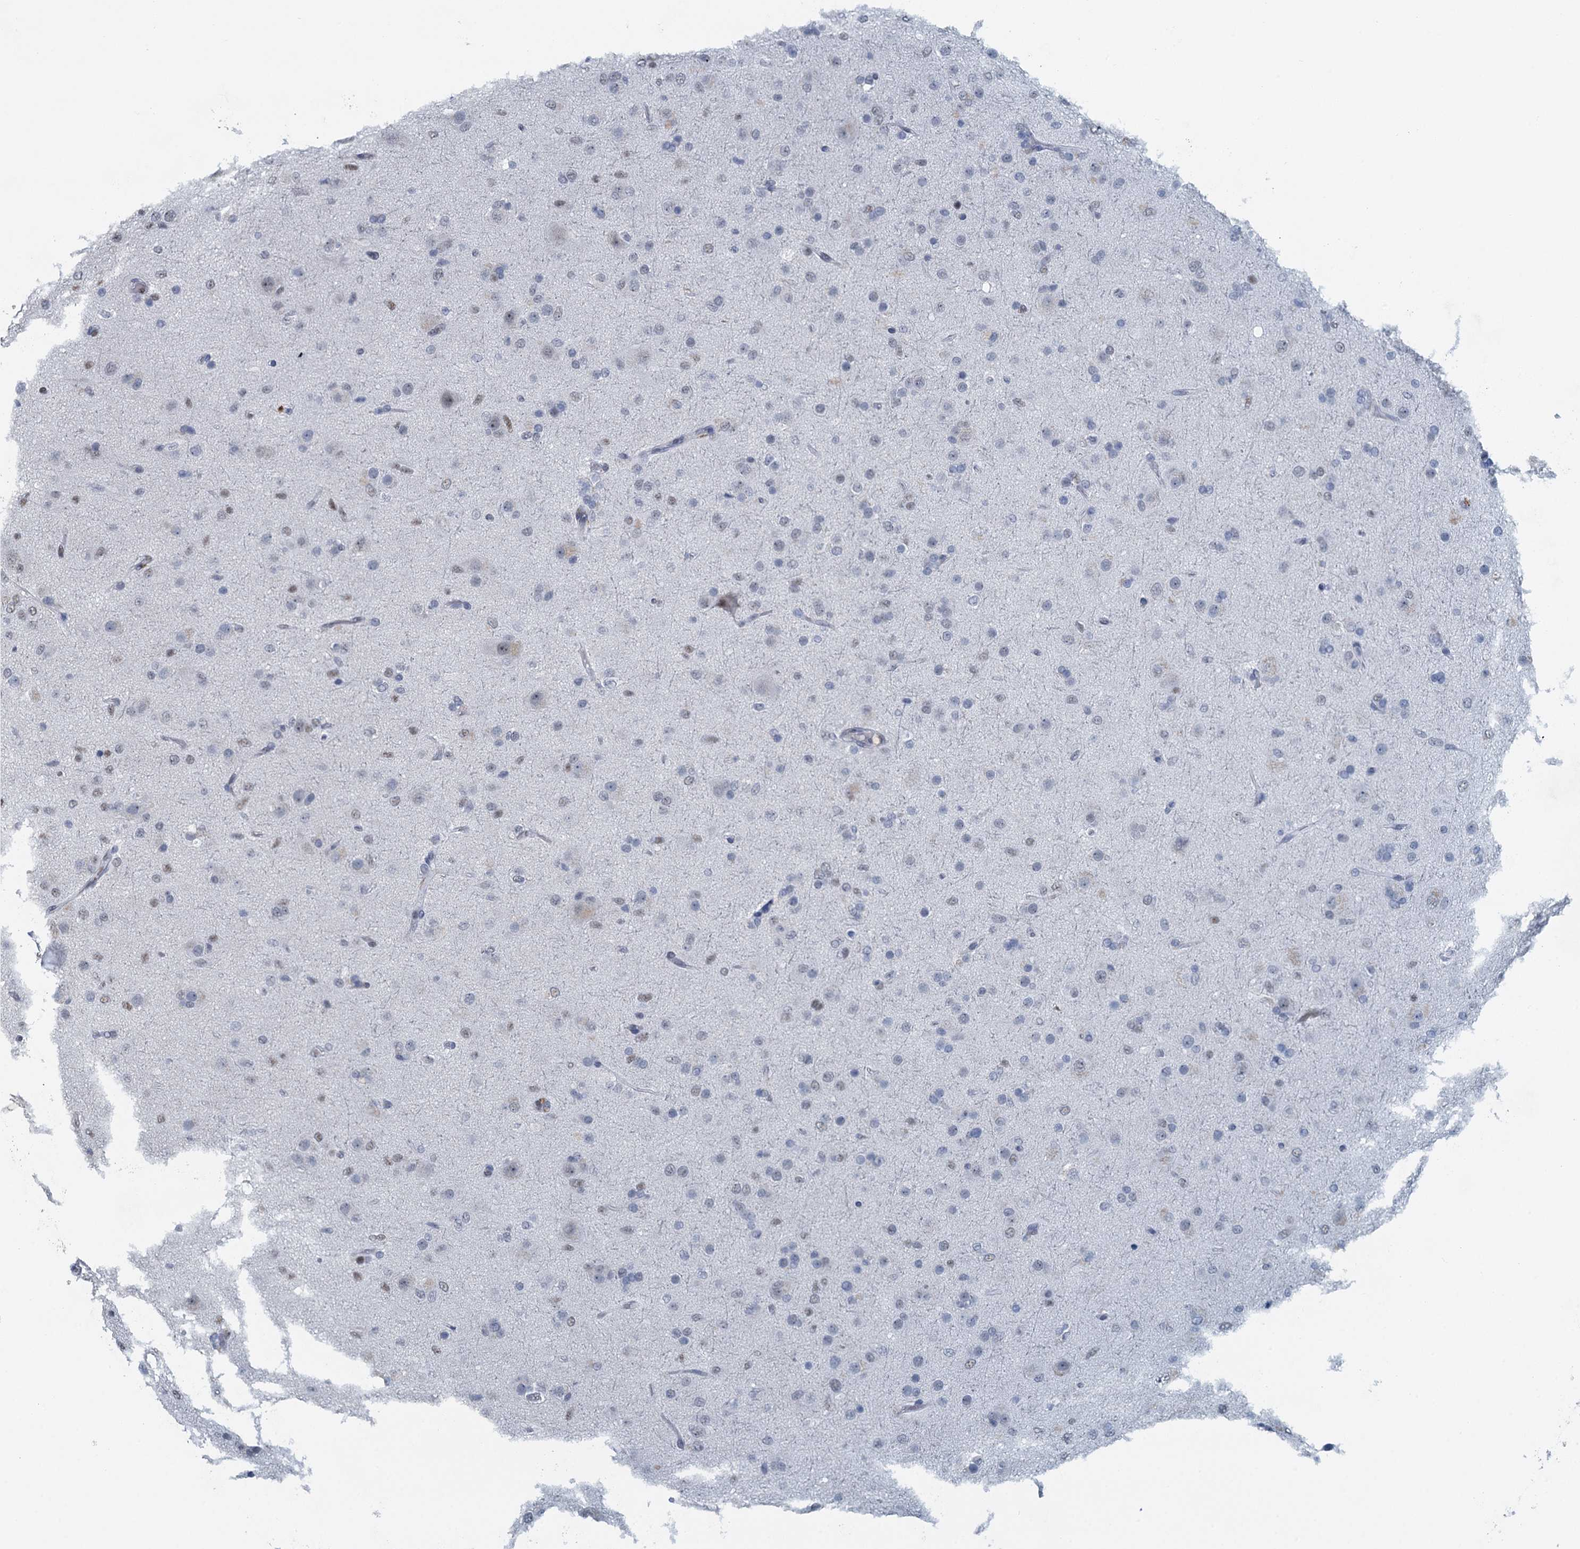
{"staining": {"intensity": "negative", "quantity": "none", "location": "none"}, "tissue": "glioma", "cell_type": "Tumor cells", "image_type": "cancer", "snomed": [{"axis": "morphology", "description": "Glioma, malignant, Low grade"}, {"axis": "topography", "description": "Brain"}], "caption": "An image of glioma stained for a protein reveals no brown staining in tumor cells.", "gene": "TTLL9", "patient": {"sex": "male", "age": 65}}